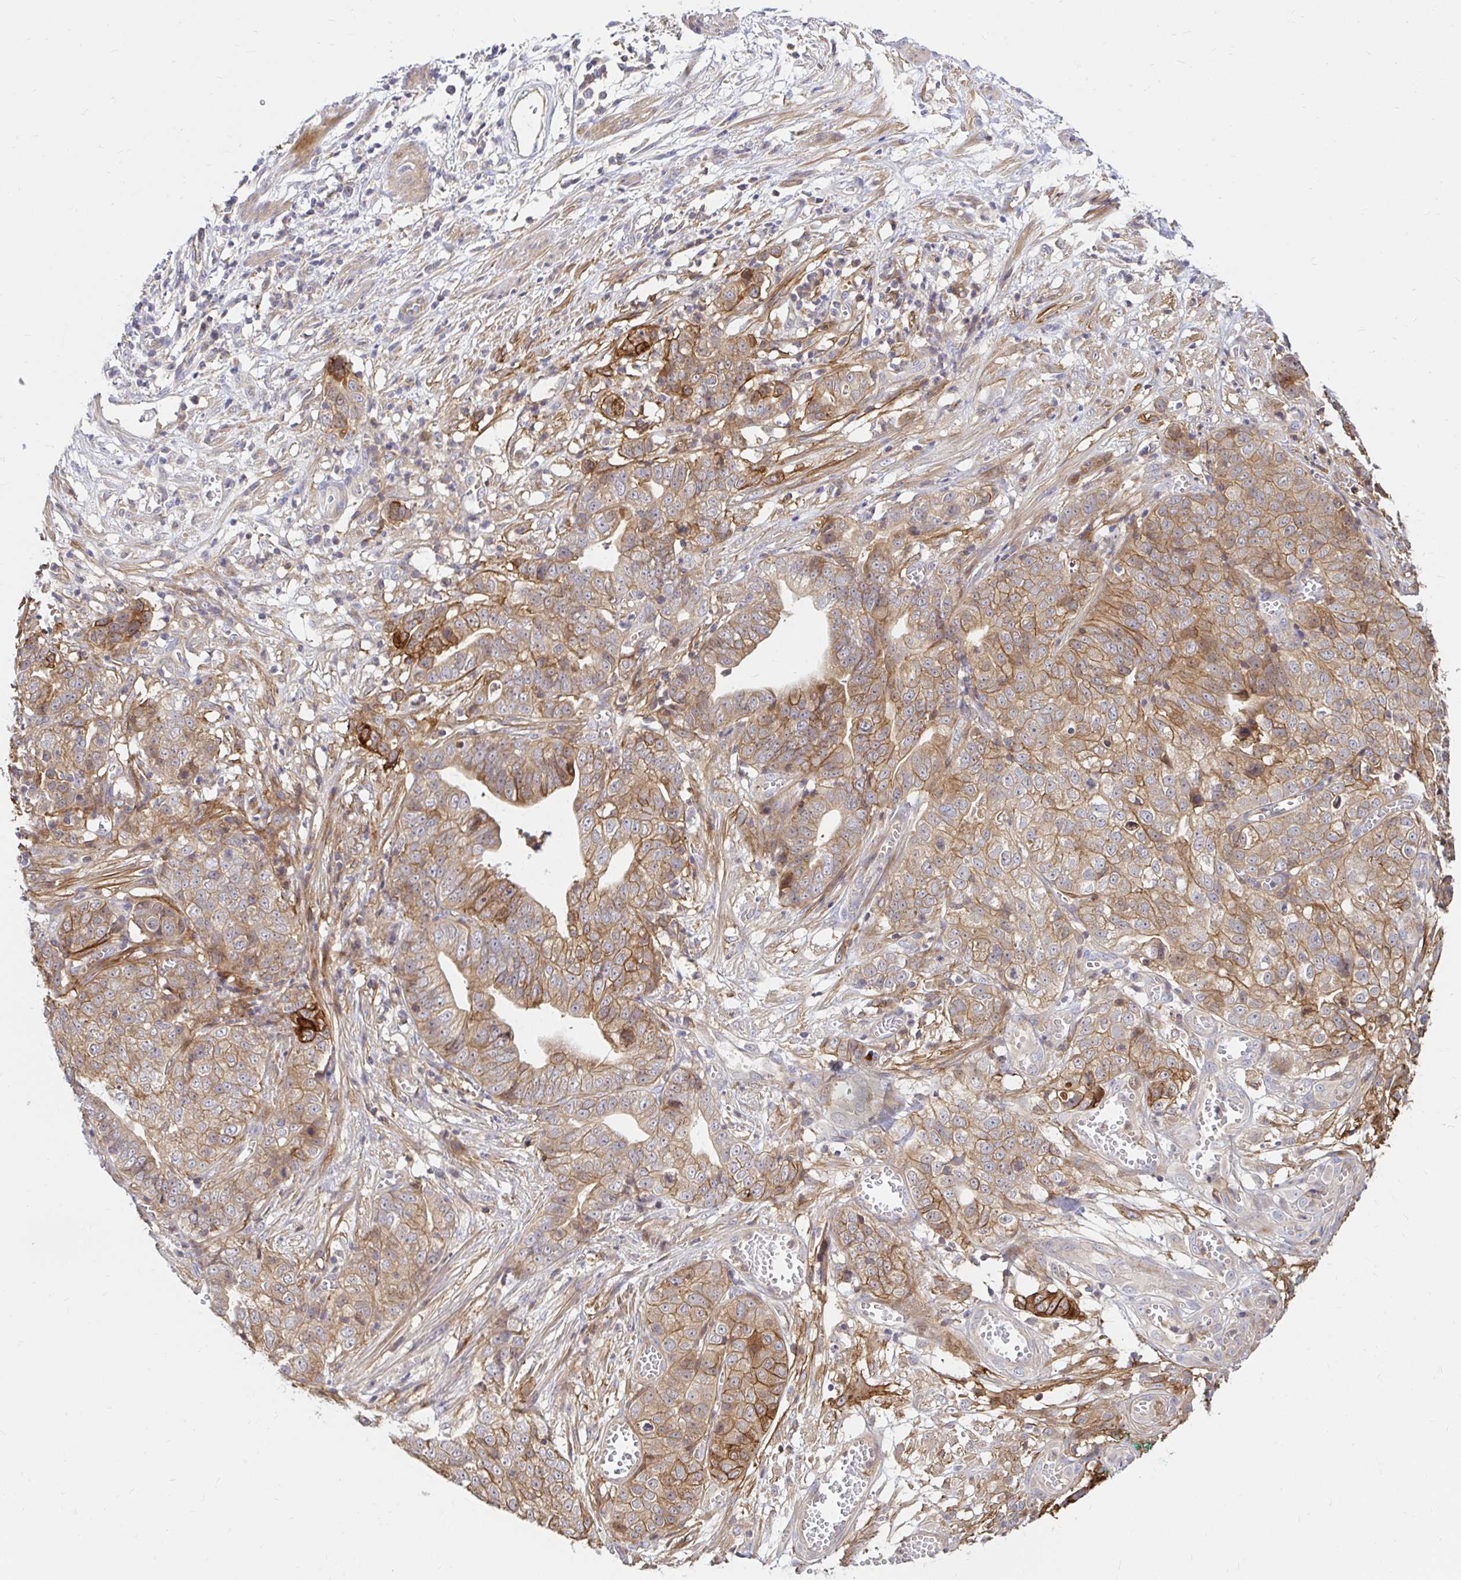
{"staining": {"intensity": "moderate", "quantity": ">75%", "location": "cytoplasmic/membranous"}, "tissue": "stomach cancer", "cell_type": "Tumor cells", "image_type": "cancer", "snomed": [{"axis": "morphology", "description": "Adenocarcinoma, NOS"}, {"axis": "topography", "description": "Stomach, upper"}], "caption": "Stomach cancer stained with immunohistochemistry reveals moderate cytoplasmic/membranous positivity in approximately >75% of tumor cells.", "gene": "ITGA2", "patient": {"sex": "female", "age": 67}}